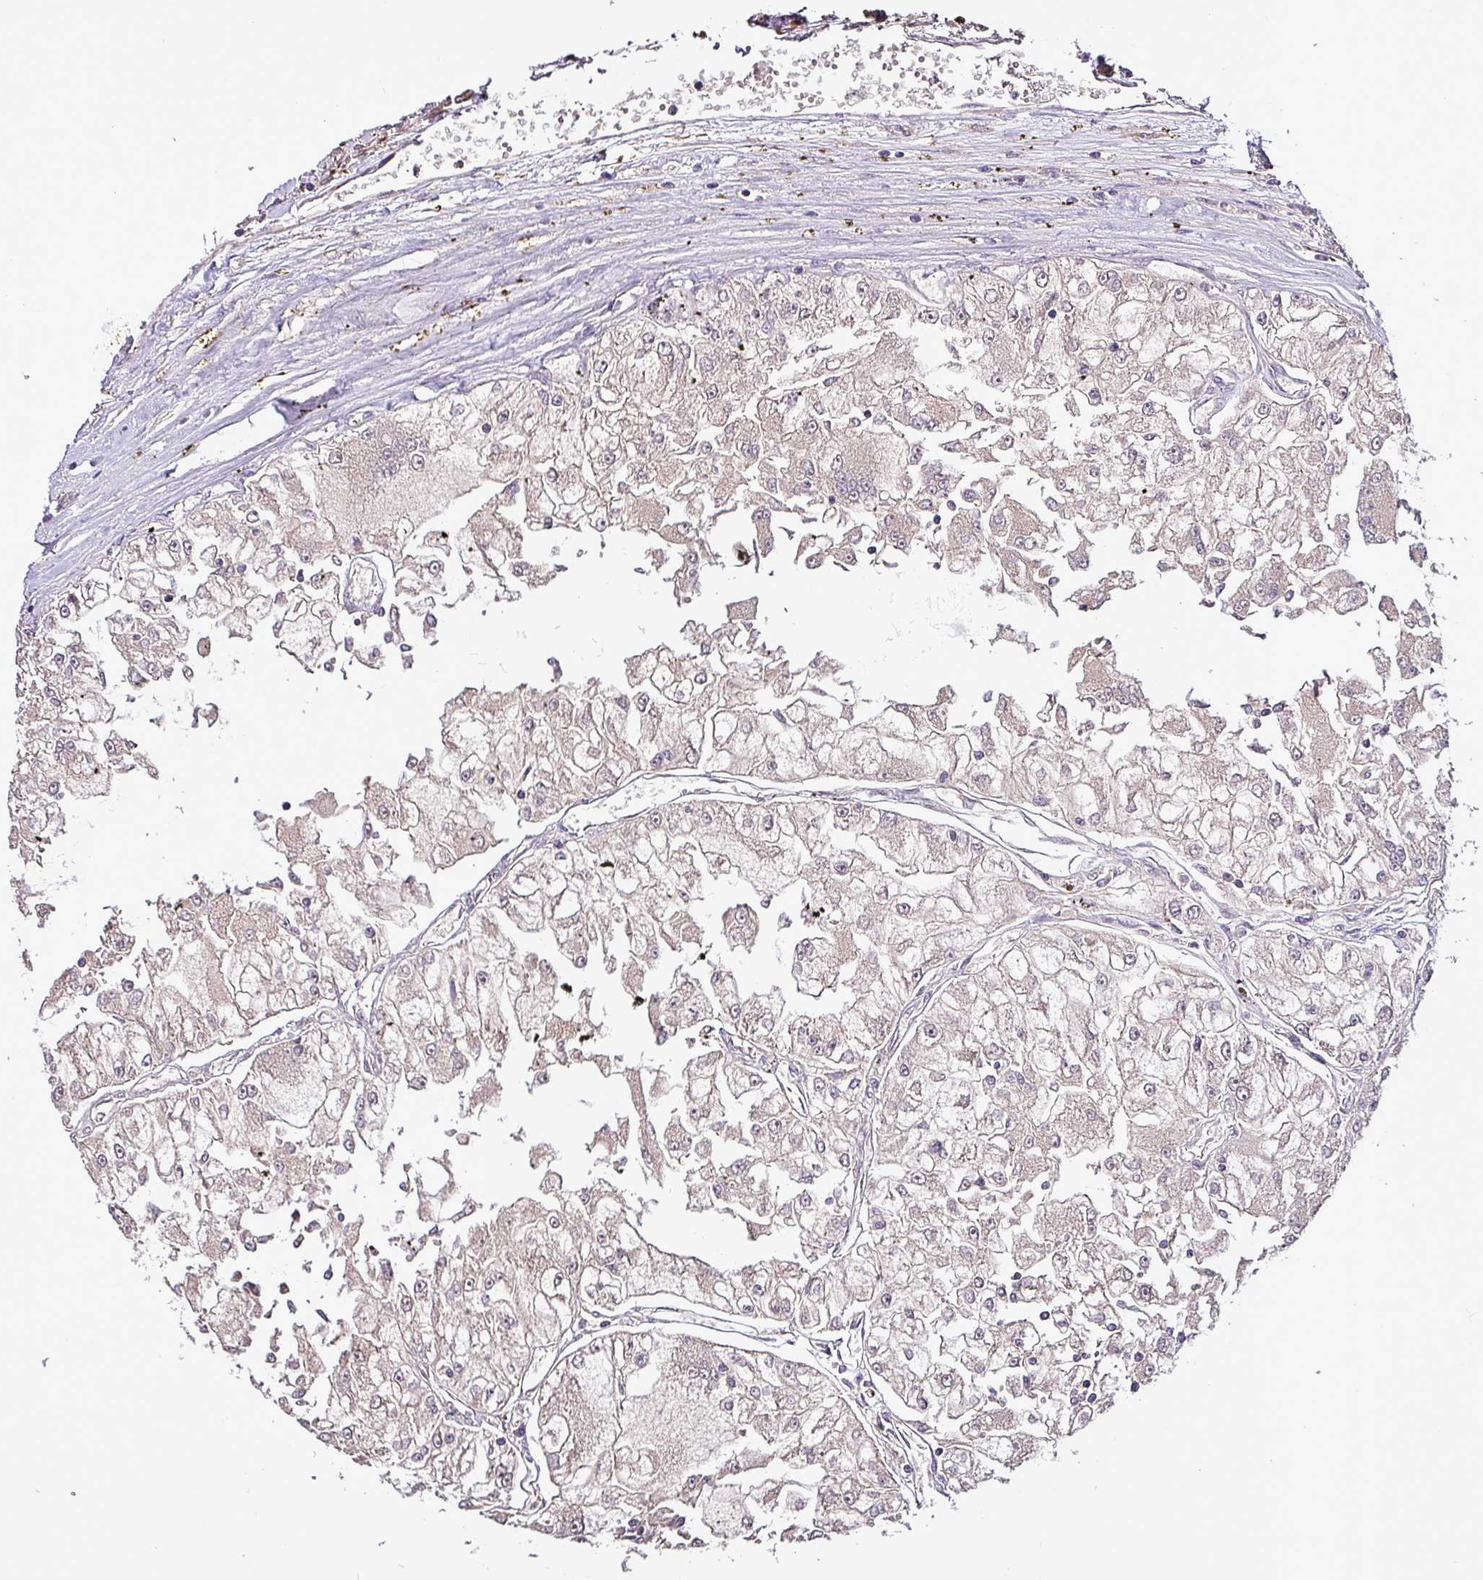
{"staining": {"intensity": "negative", "quantity": "none", "location": "none"}, "tissue": "renal cancer", "cell_type": "Tumor cells", "image_type": "cancer", "snomed": [{"axis": "morphology", "description": "Adenocarcinoma, NOS"}, {"axis": "topography", "description": "Kidney"}], "caption": "A high-resolution histopathology image shows immunohistochemistry staining of adenocarcinoma (renal), which demonstrates no significant positivity in tumor cells.", "gene": "PAFAH1B2", "patient": {"sex": "female", "age": 72}}